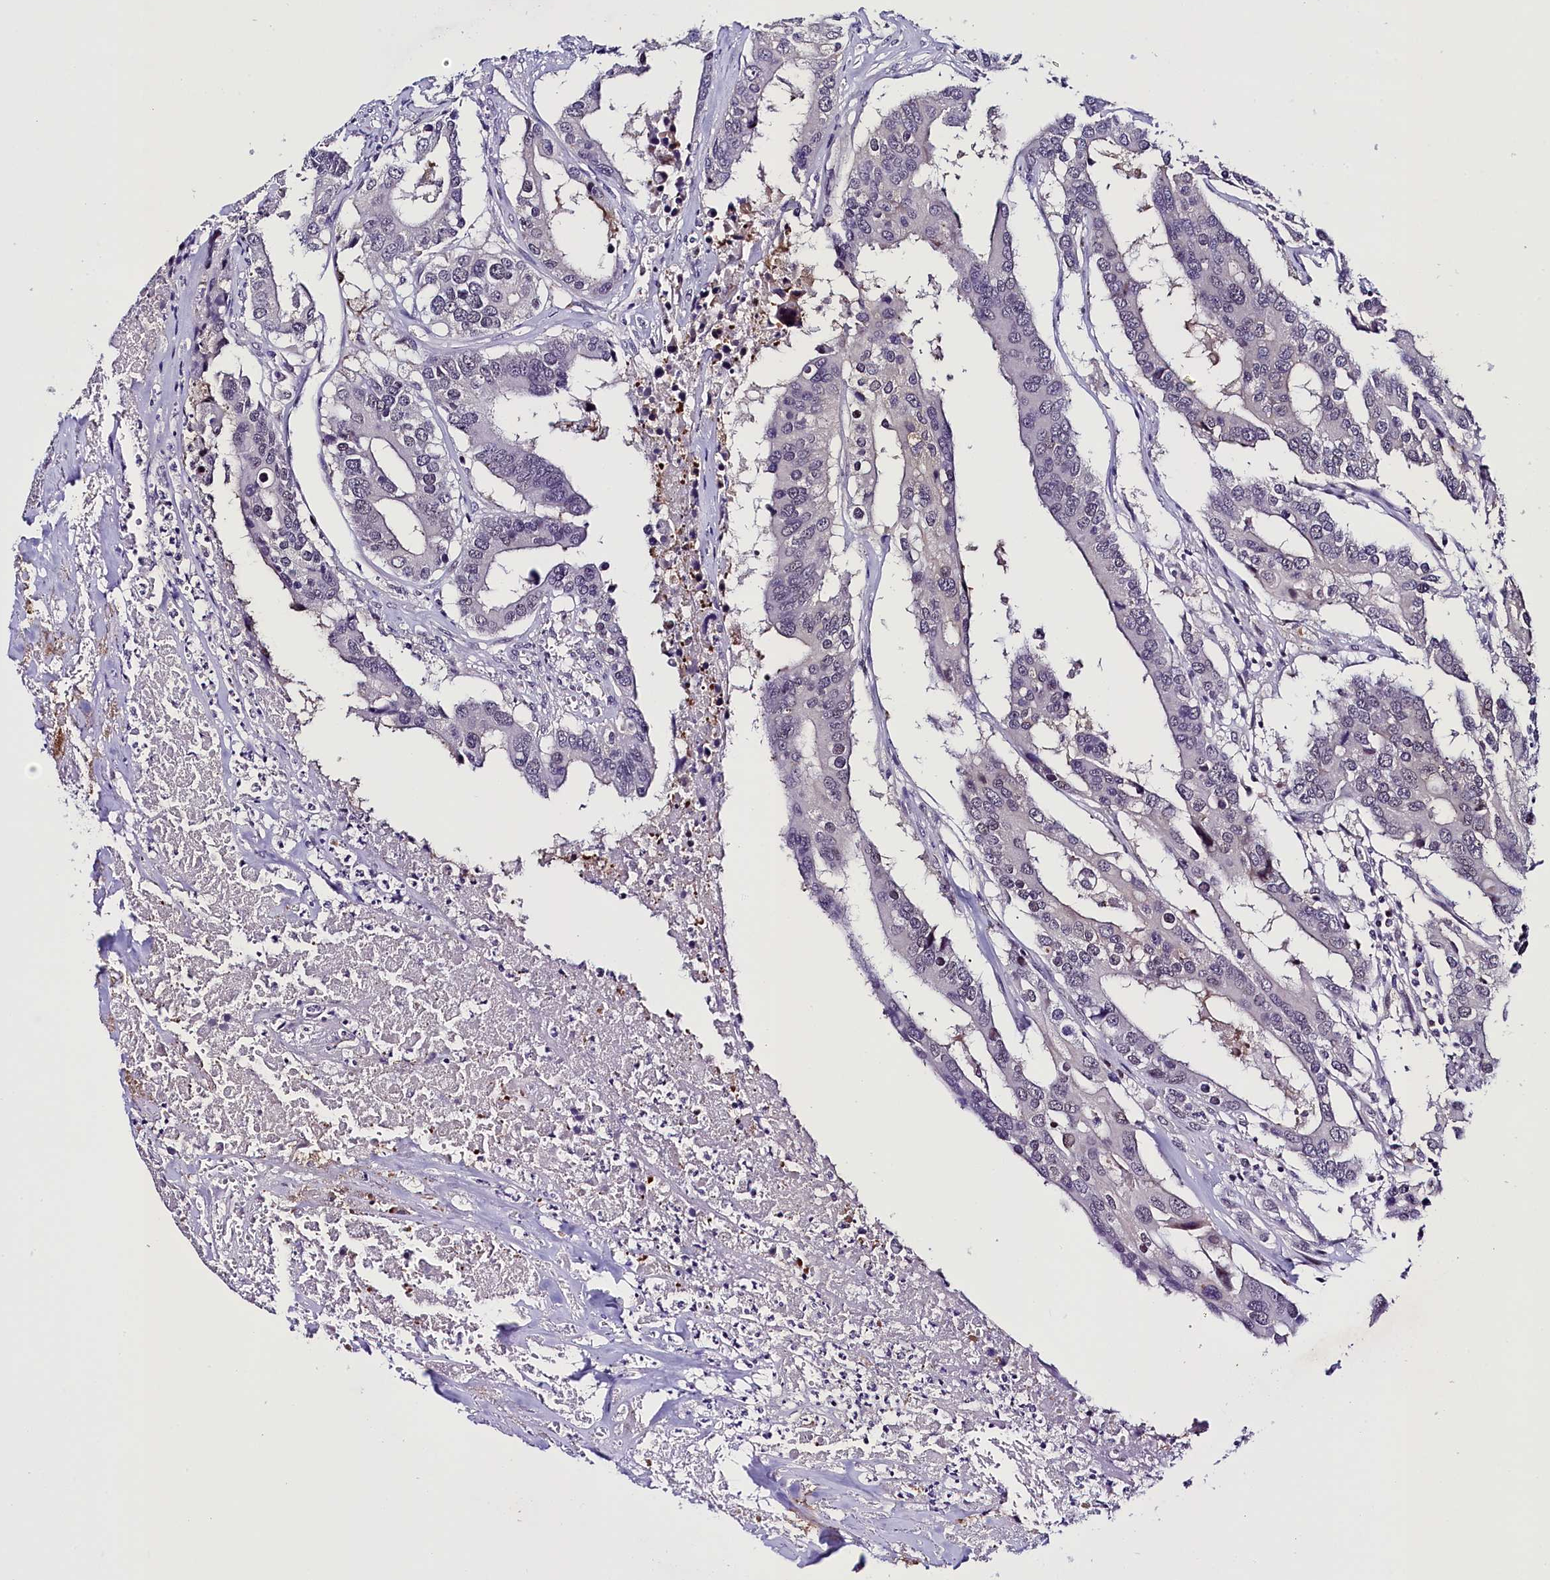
{"staining": {"intensity": "negative", "quantity": "none", "location": "none"}, "tissue": "colorectal cancer", "cell_type": "Tumor cells", "image_type": "cancer", "snomed": [{"axis": "morphology", "description": "Adenocarcinoma, NOS"}, {"axis": "topography", "description": "Colon"}], "caption": "Immunohistochemical staining of colorectal cancer shows no significant staining in tumor cells.", "gene": "IQCN", "patient": {"sex": "male", "age": 77}}